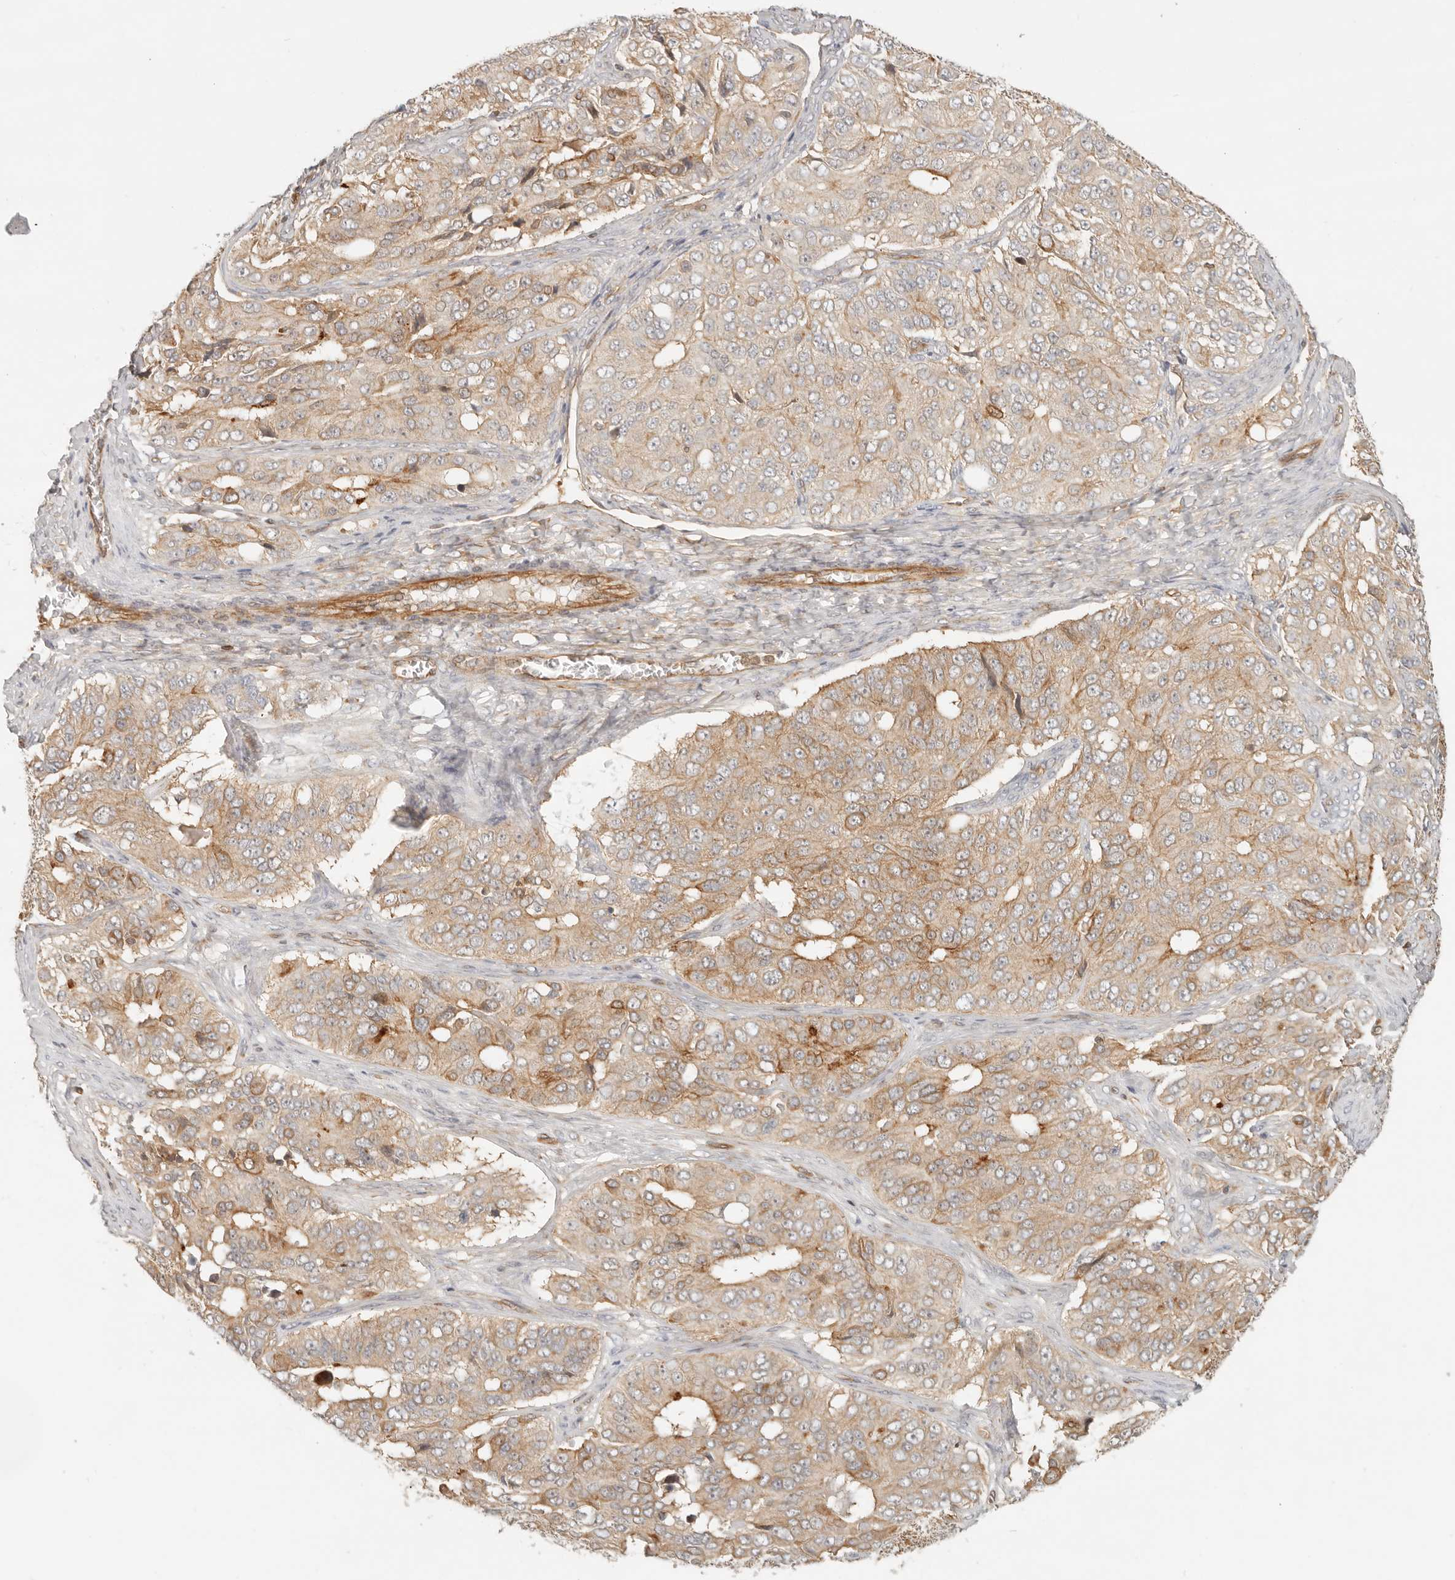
{"staining": {"intensity": "moderate", "quantity": "25%-75%", "location": "cytoplasmic/membranous"}, "tissue": "ovarian cancer", "cell_type": "Tumor cells", "image_type": "cancer", "snomed": [{"axis": "morphology", "description": "Carcinoma, endometroid"}, {"axis": "topography", "description": "Ovary"}], "caption": "Ovarian cancer tissue displays moderate cytoplasmic/membranous staining in approximately 25%-75% of tumor cells (Stains: DAB (3,3'-diaminobenzidine) in brown, nuclei in blue, Microscopy: brightfield microscopy at high magnification).", "gene": "UFSP1", "patient": {"sex": "female", "age": 51}}